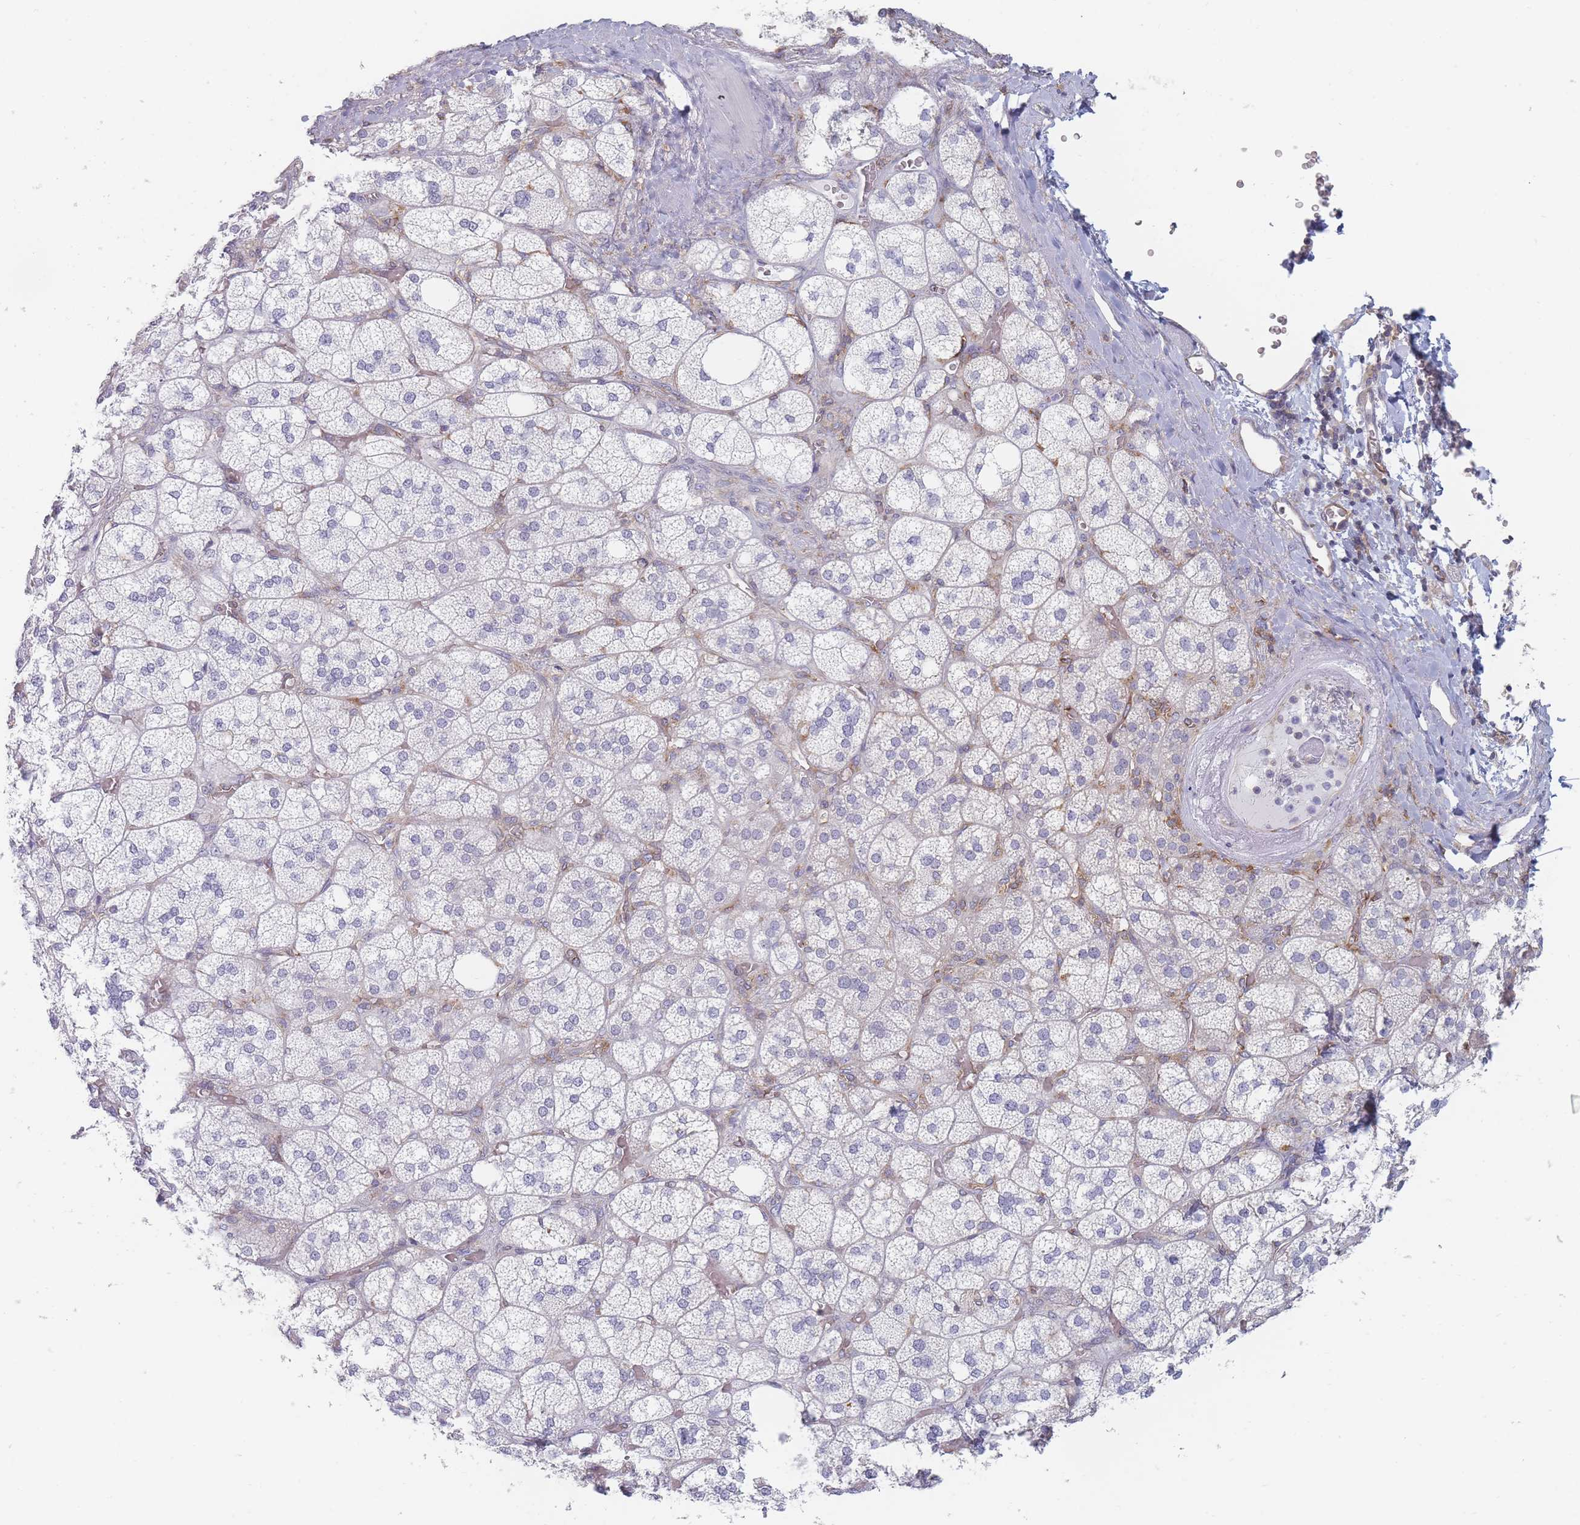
{"staining": {"intensity": "negative", "quantity": "none", "location": "none"}, "tissue": "adrenal gland", "cell_type": "Glandular cells", "image_type": "normal", "snomed": [{"axis": "morphology", "description": "Normal tissue, NOS"}, {"axis": "topography", "description": "Adrenal gland"}], "caption": "This is an immunohistochemistry (IHC) photomicrograph of benign human adrenal gland. There is no positivity in glandular cells.", "gene": "MAP1S", "patient": {"sex": "male", "age": 61}}